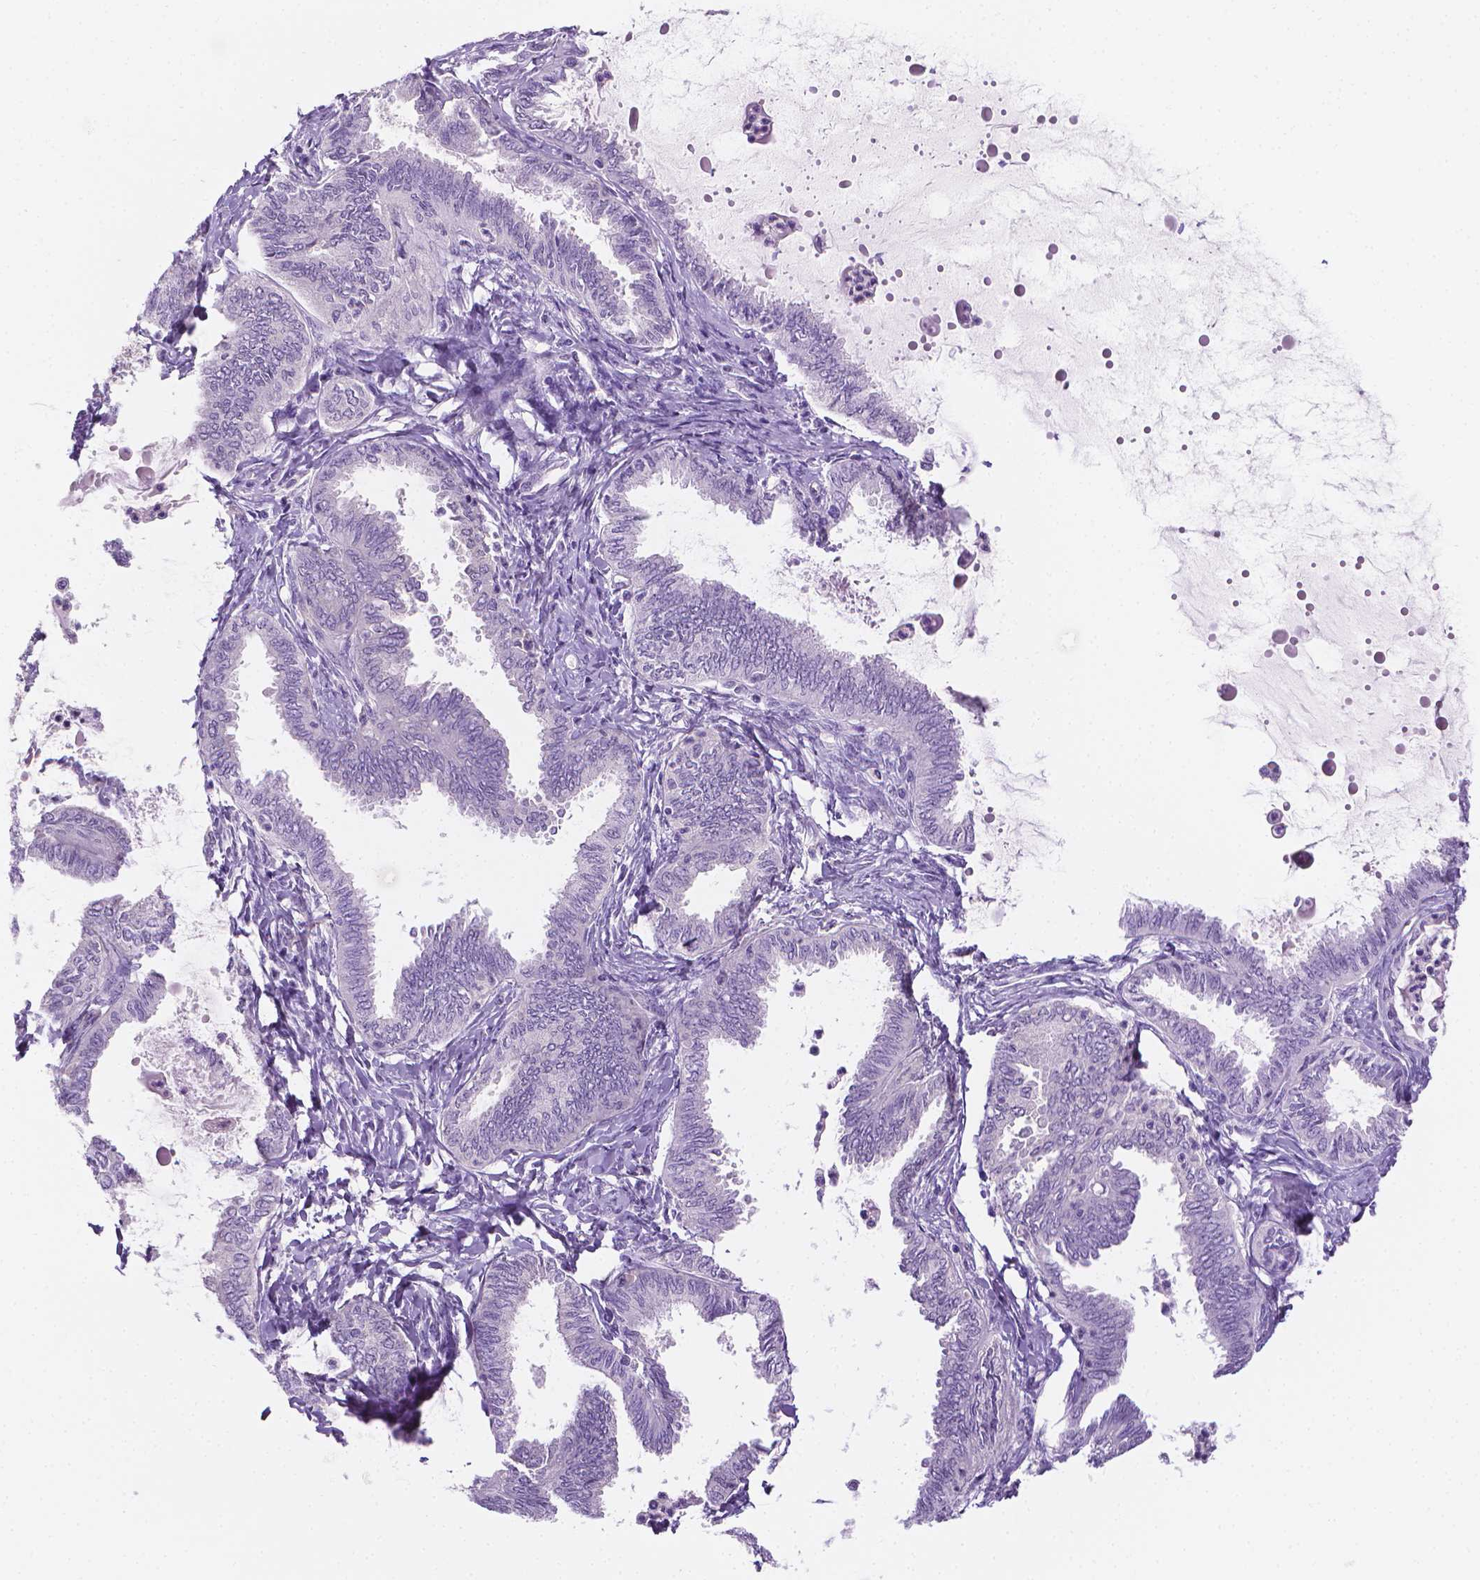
{"staining": {"intensity": "weak", "quantity": "25%-75%", "location": "cytoplasmic/membranous"}, "tissue": "ovarian cancer", "cell_type": "Tumor cells", "image_type": "cancer", "snomed": [{"axis": "morphology", "description": "Carcinoma, endometroid"}, {"axis": "topography", "description": "Ovary"}], "caption": "This is an image of immunohistochemistry (IHC) staining of ovarian cancer, which shows weak staining in the cytoplasmic/membranous of tumor cells.", "gene": "FASN", "patient": {"sex": "female", "age": 70}}